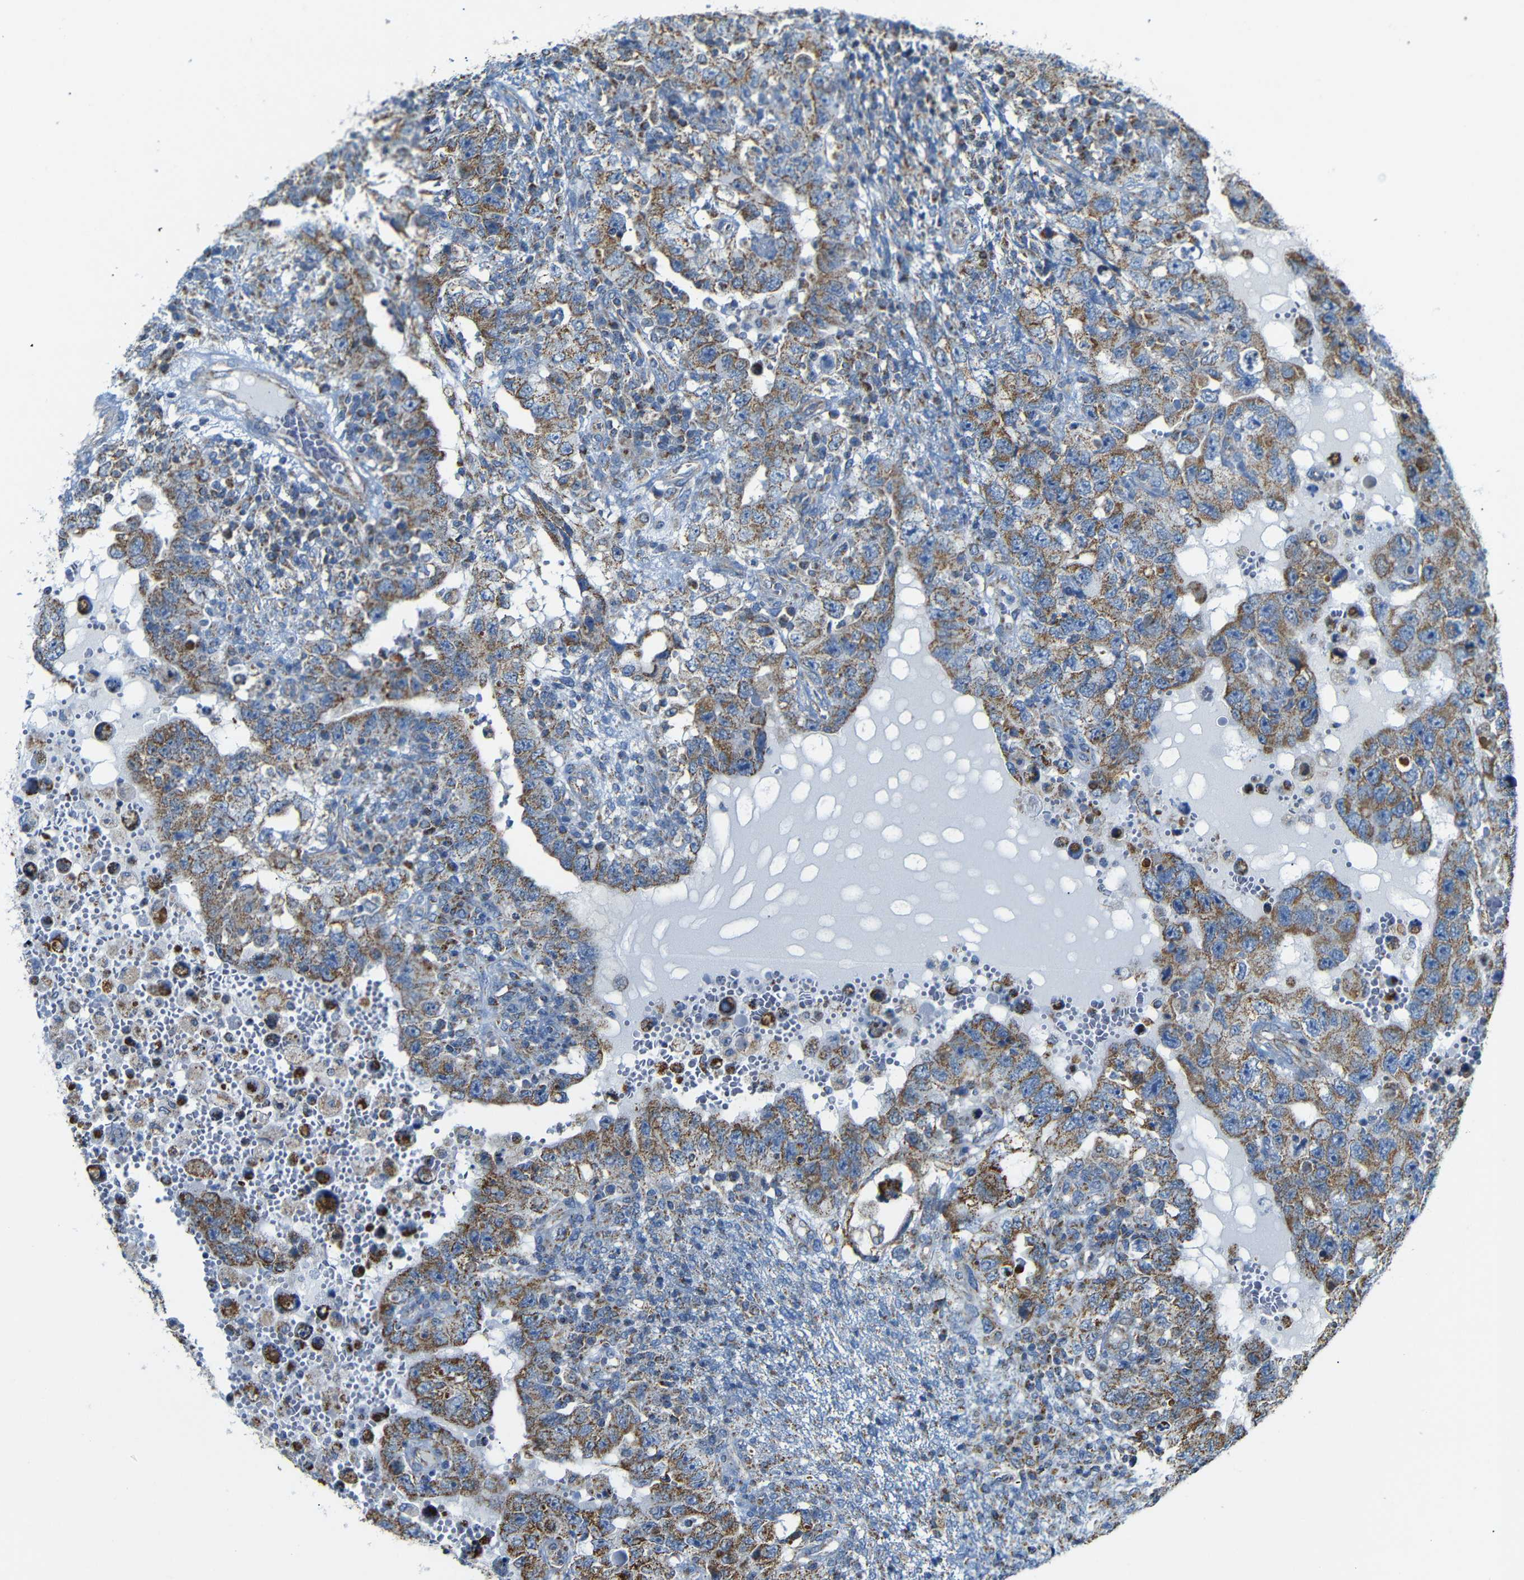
{"staining": {"intensity": "moderate", "quantity": ">75%", "location": "cytoplasmic/membranous"}, "tissue": "testis cancer", "cell_type": "Tumor cells", "image_type": "cancer", "snomed": [{"axis": "morphology", "description": "Carcinoma, Embryonal, NOS"}, {"axis": "topography", "description": "Testis"}], "caption": "Protein expression analysis of human embryonal carcinoma (testis) reveals moderate cytoplasmic/membranous staining in approximately >75% of tumor cells. (Stains: DAB (3,3'-diaminobenzidine) in brown, nuclei in blue, Microscopy: brightfield microscopy at high magnification).", "gene": "FAM171B", "patient": {"sex": "male", "age": 26}}